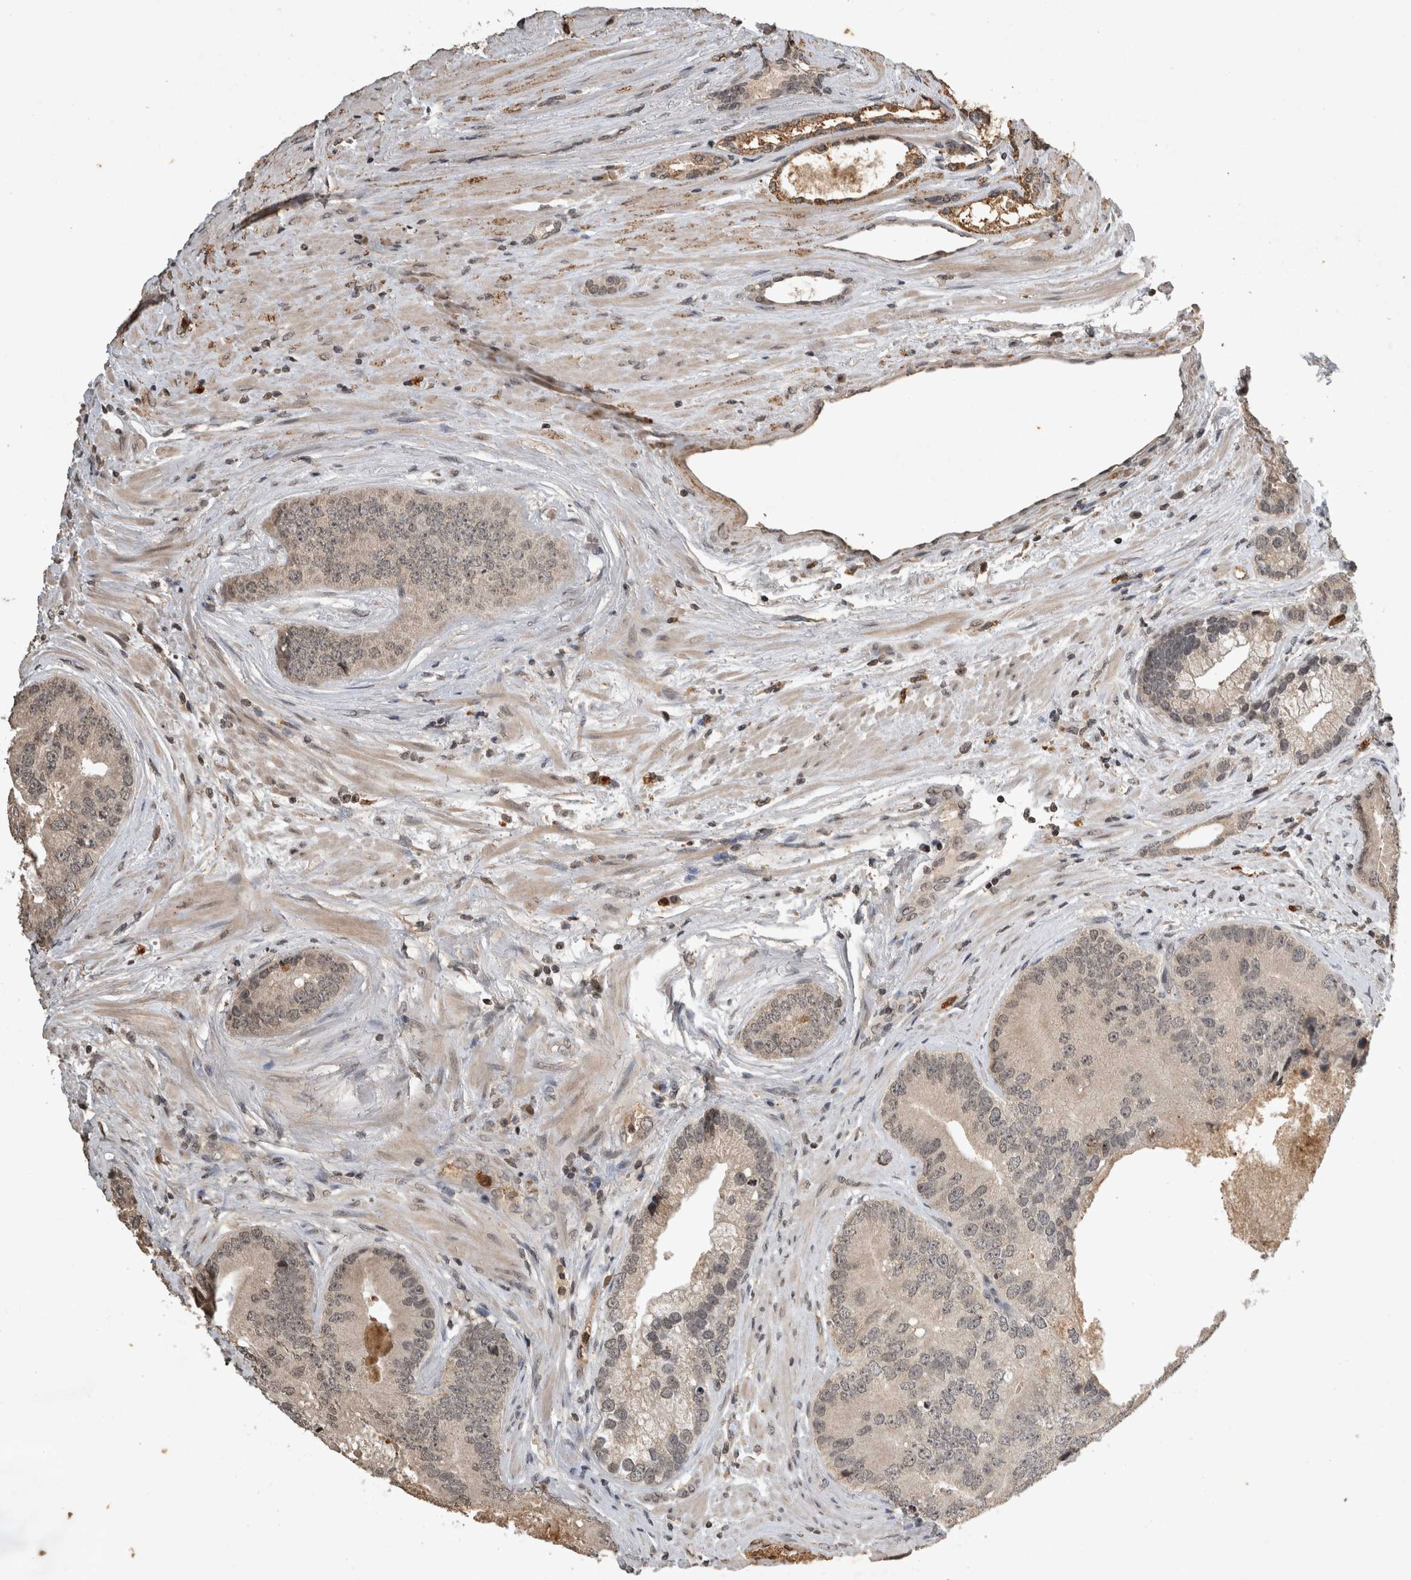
{"staining": {"intensity": "negative", "quantity": "none", "location": "none"}, "tissue": "prostate cancer", "cell_type": "Tumor cells", "image_type": "cancer", "snomed": [{"axis": "morphology", "description": "Adenocarcinoma, High grade"}, {"axis": "topography", "description": "Prostate"}], "caption": "Human prostate cancer stained for a protein using immunohistochemistry demonstrates no staining in tumor cells.", "gene": "HRK", "patient": {"sex": "male", "age": 70}}